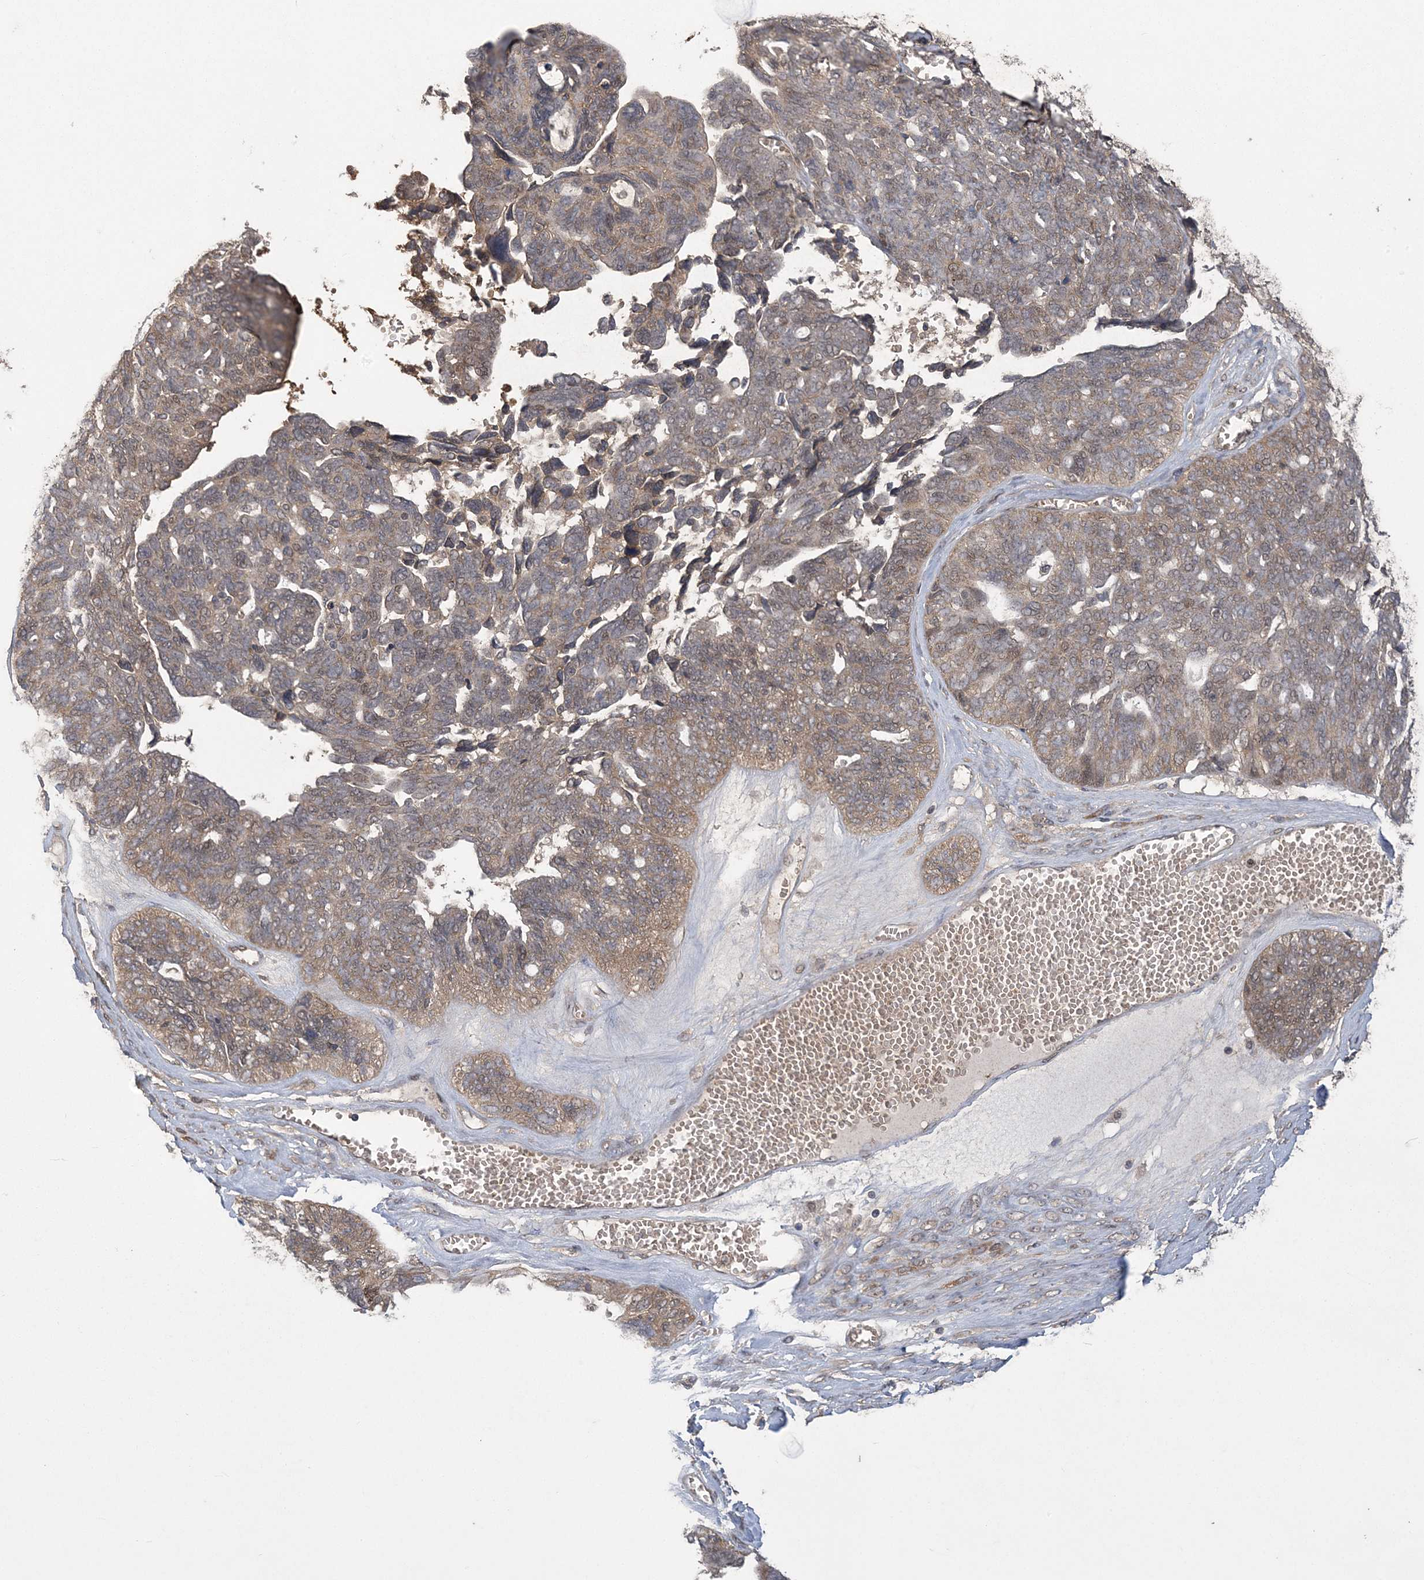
{"staining": {"intensity": "weak", "quantity": "25%-75%", "location": "cytoplasmic/membranous,nuclear"}, "tissue": "ovarian cancer", "cell_type": "Tumor cells", "image_type": "cancer", "snomed": [{"axis": "morphology", "description": "Cystadenocarcinoma, serous, NOS"}, {"axis": "topography", "description": "Ovary"}], "caption": "Protein analysis of ovarian cancer (serous cystadenocarcinoma) tissue displays weak cytoplasmic/membranous and nuclear staining in approximately 25%-75% of tumor cells.", "gene": "ZBTB7A", "patient": {"sex": "female", "age": 79}}